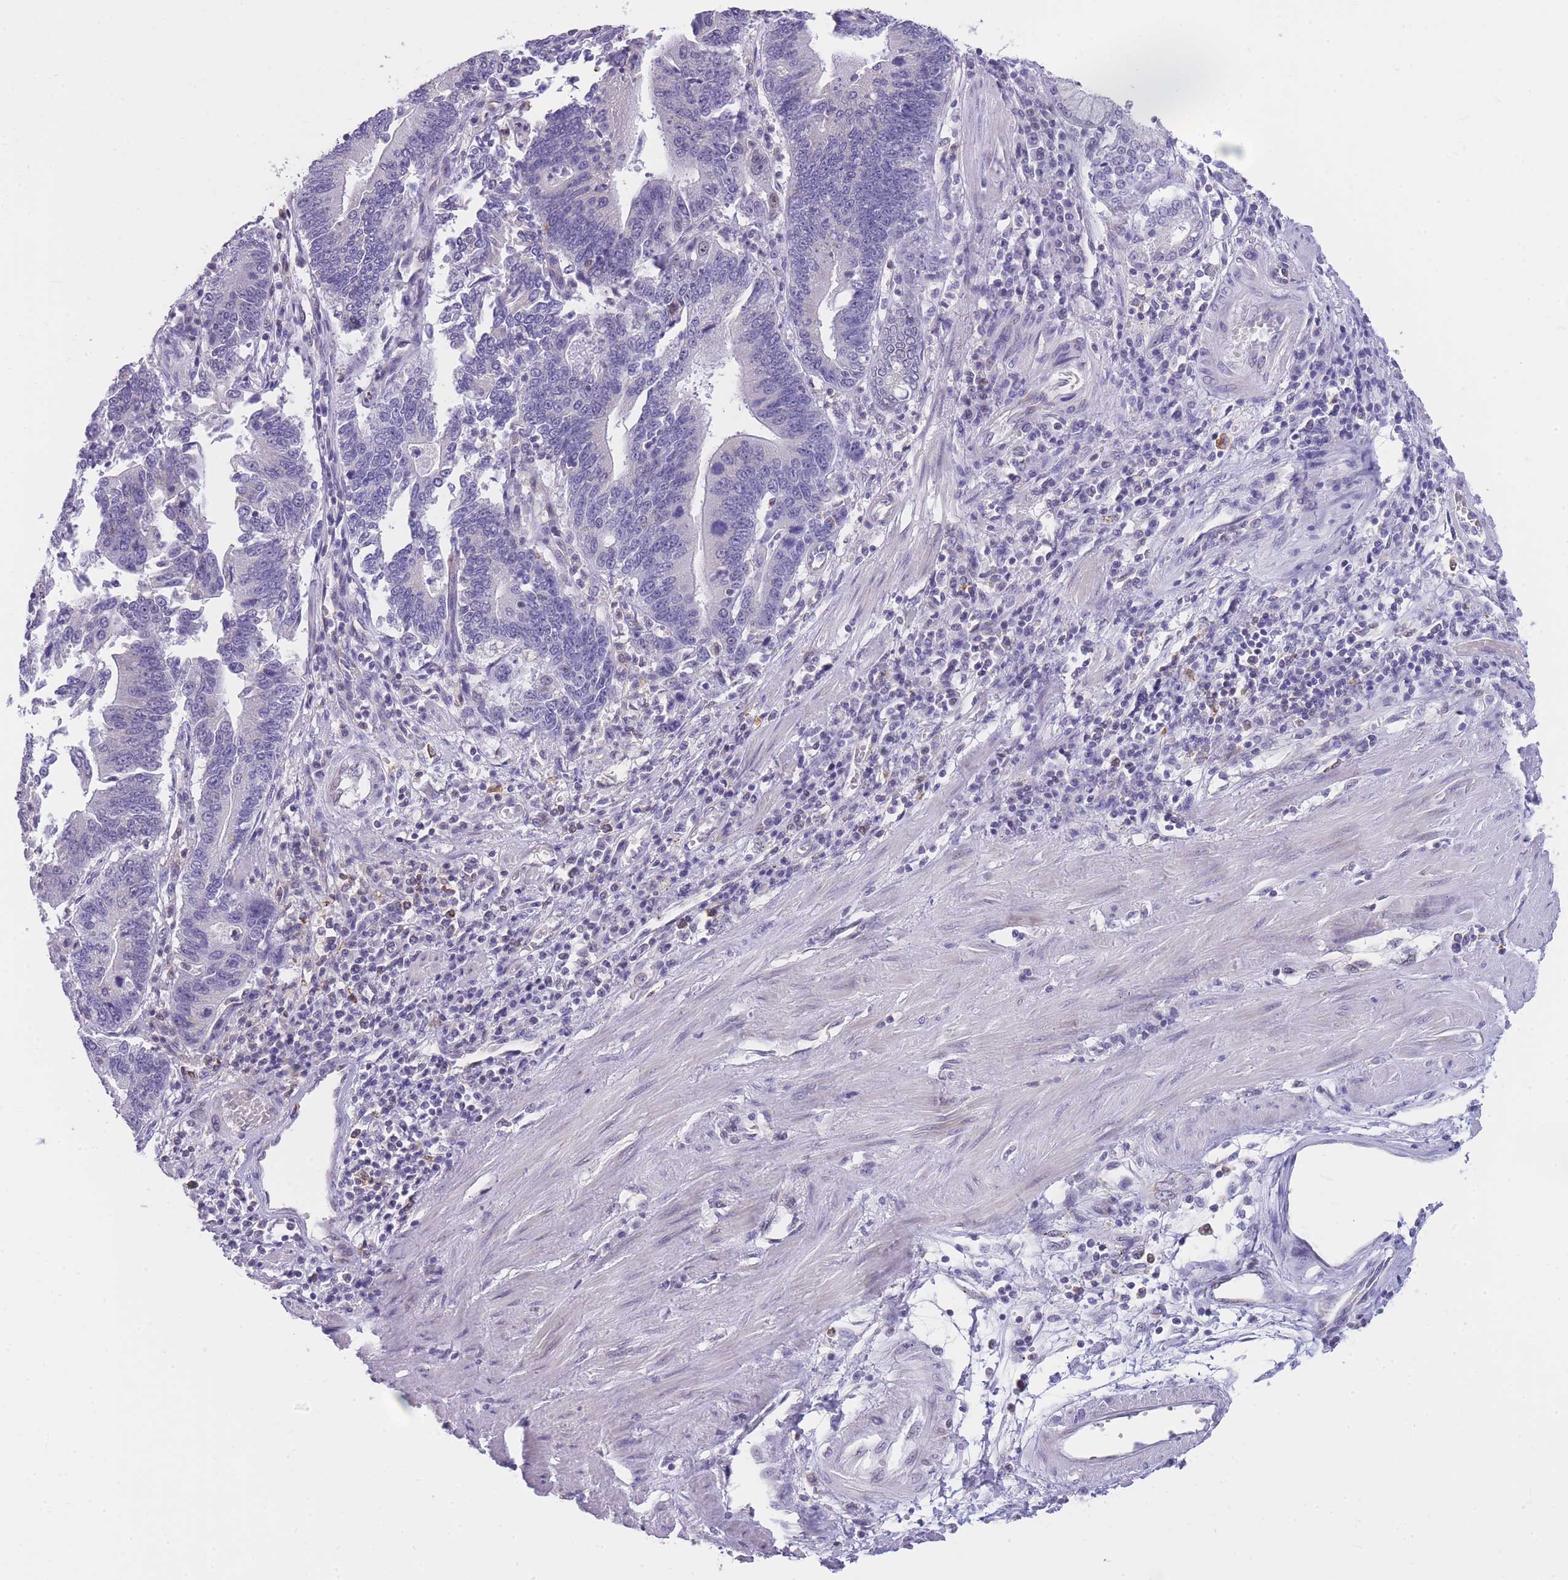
{"staining": {"intensity": "weak", "quantity": "<25%", "location": "cytoplasmic/membranous"}, "tissue": "stomach cancer", "cell_type": "Tumor cells", "image_type": "cancer", "snomed": [{"axis": "morphology", "description": "Adenocarcinoma, NOS"}, {"axis": "topography", "description": "Stomach"}], "caption": "DAB (3,3'-diaminobenzidine) immunohistochemical staining of human stomach cancer reveals no significant staining in tumor cells.", "gene": "ZNF662", "patient": {"sex": "male", "age": 59}}